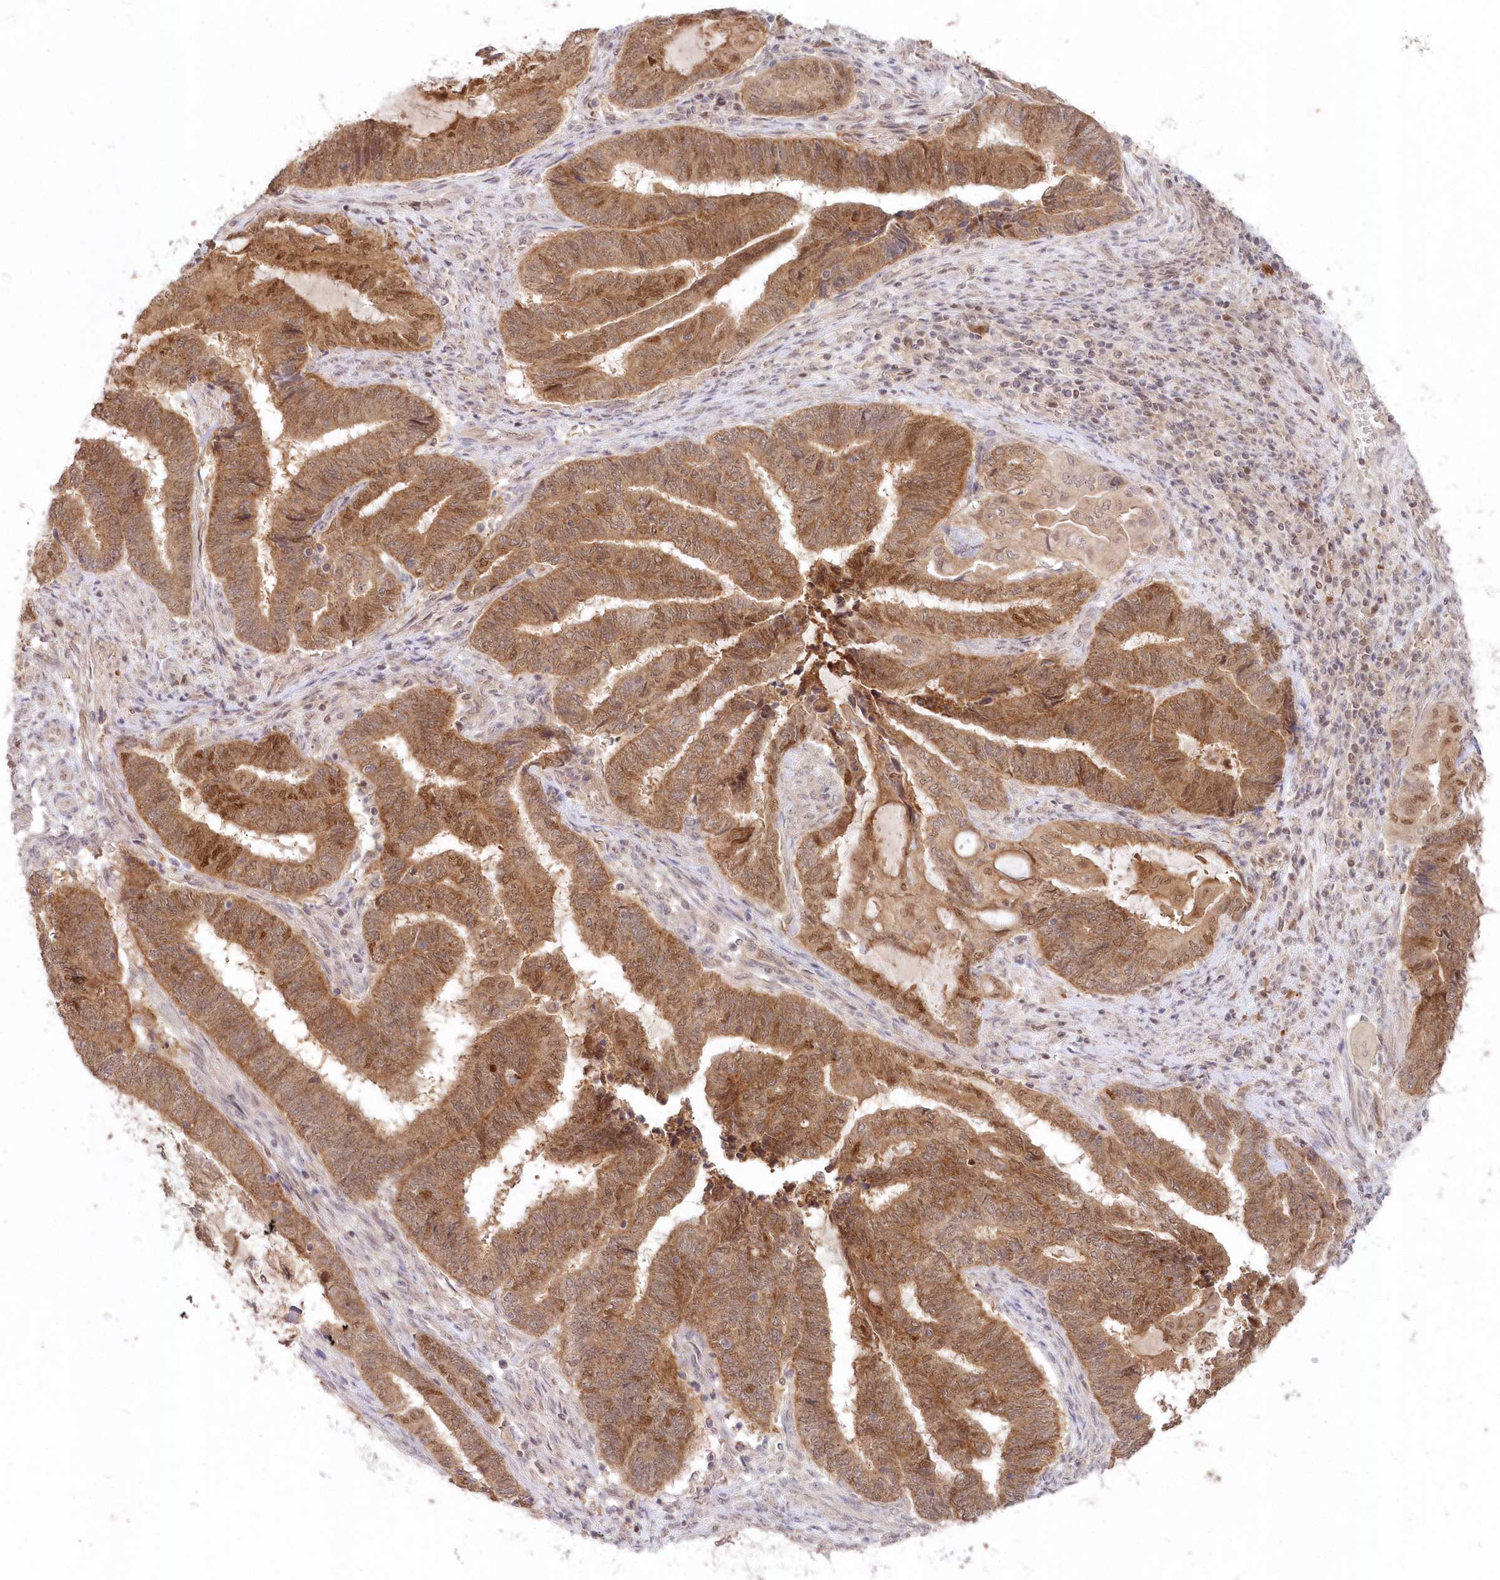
{"staining": {"intensity": "moderate", "quantity": ">75%", "location": "cytoplasmic/membranous,nuclear"}, "tissue": "endometrial cancer", "cell_type": "Tumor cells", "image_type": "cancer", "snomed": [{"axis": "morphology", "description": "Adenocarcinoma, NOS"}, {"axis": "topography", "description": "Uterus"}, {"axis": "topography", "description": "Endometrium"}], "caption": "Immunohistochemistry (IHC) of endometrial adenocarcinoma demonstrates medium levels of moderate cytoplasmic/membranous and nuclear expression in about >75% of tumor cells.", "gene": "ASCC1", "patient": {"sex": "female", "age": 70}}